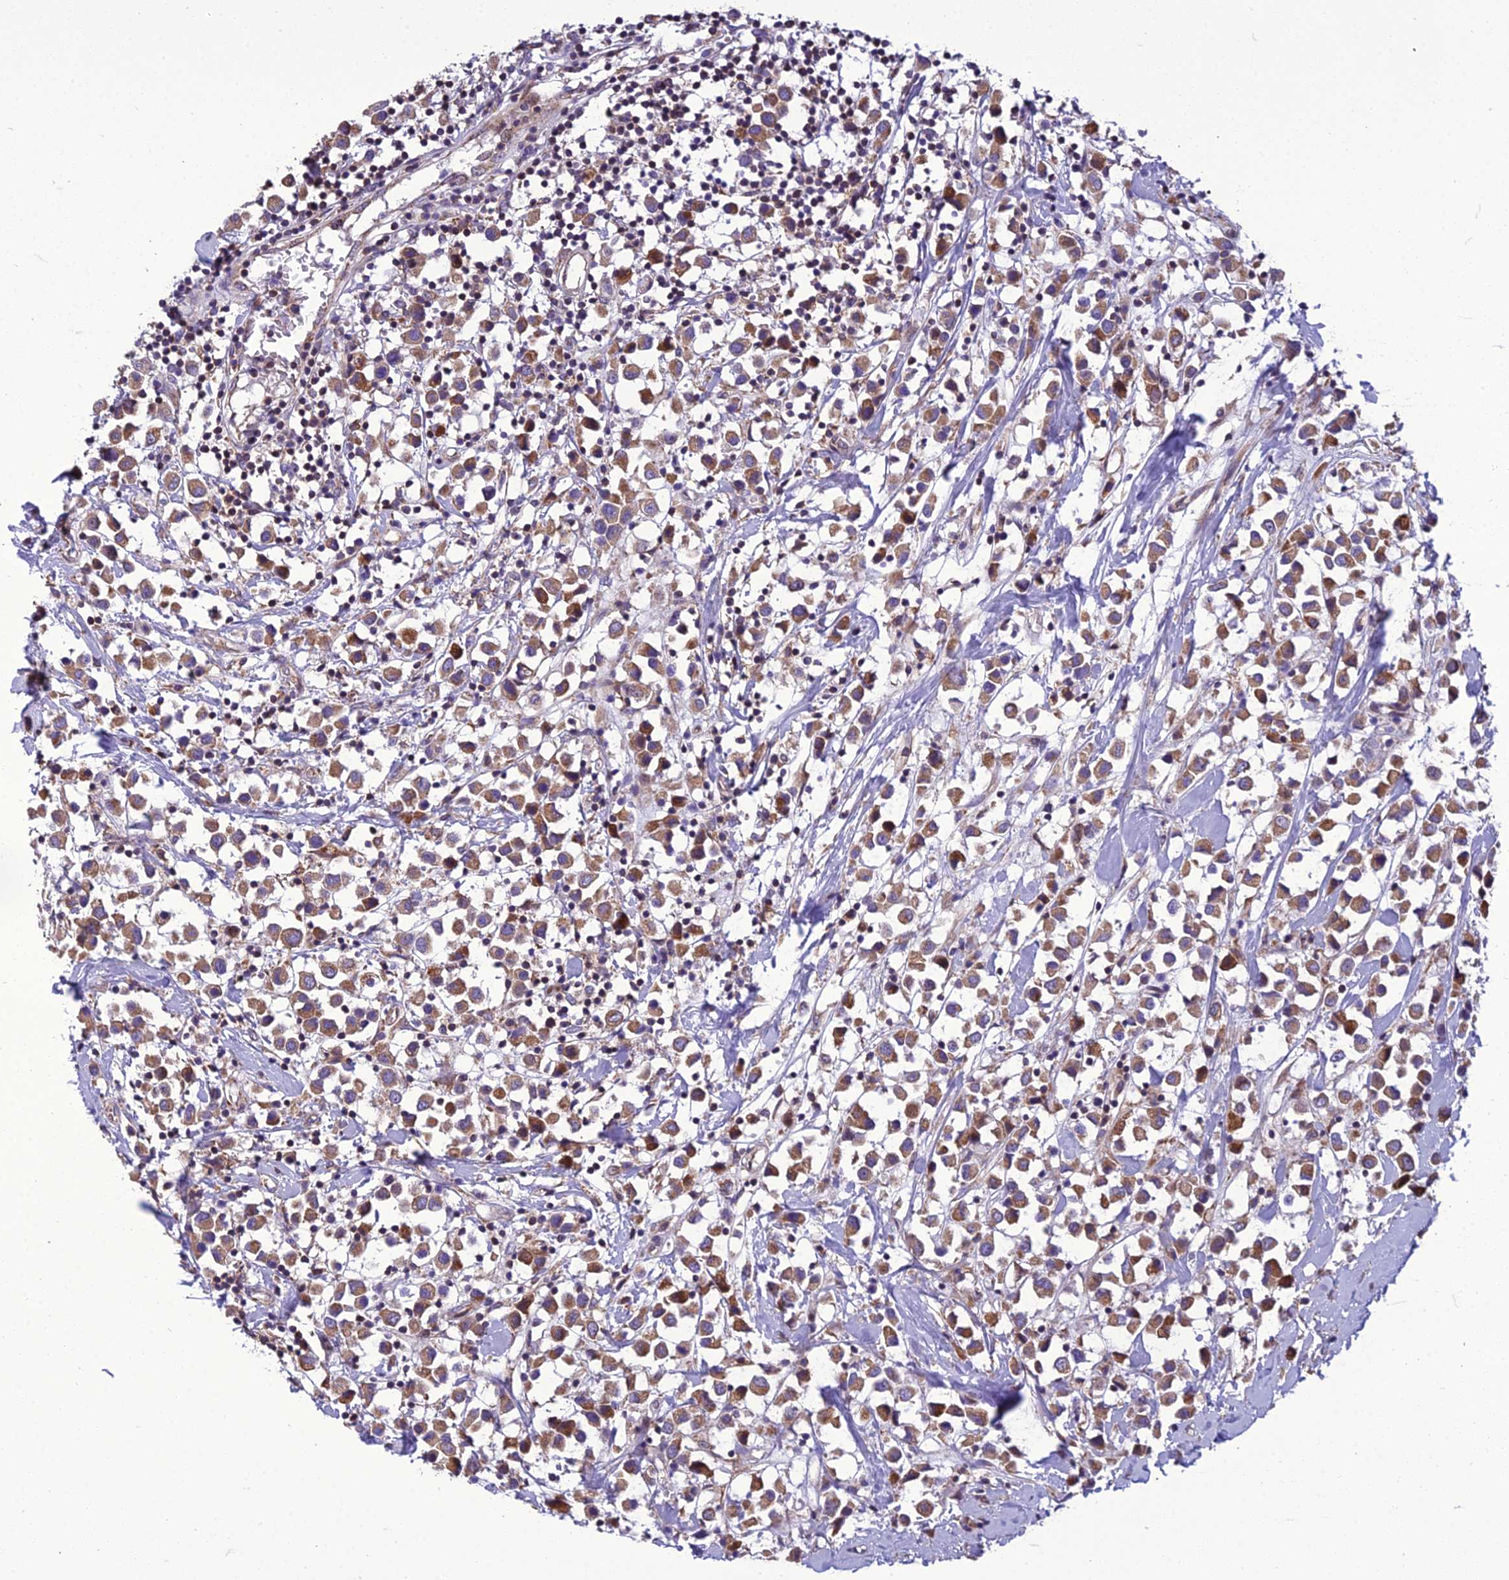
{"staining": {"intensity": "moderate", "quantity": ">75%", "location": "cytoplasmic/membranous"}, "tissue": "breast cancer", "cell_type": "Tumor cells", "image_type": "cancer", "snomed": [{"axis": "morphology", "description": "Duct carcinoma"}, {"axis": "topography", "description": "Breast"}], "caption": "Intraductal carcinoma (breast) stained for a protein (brown) shows moderate cytoplasmic/membranous positive staining in about >75% of tumor cells.", "gene": "GIMAP1", "patient": {"sex": "female", "age": 61}}